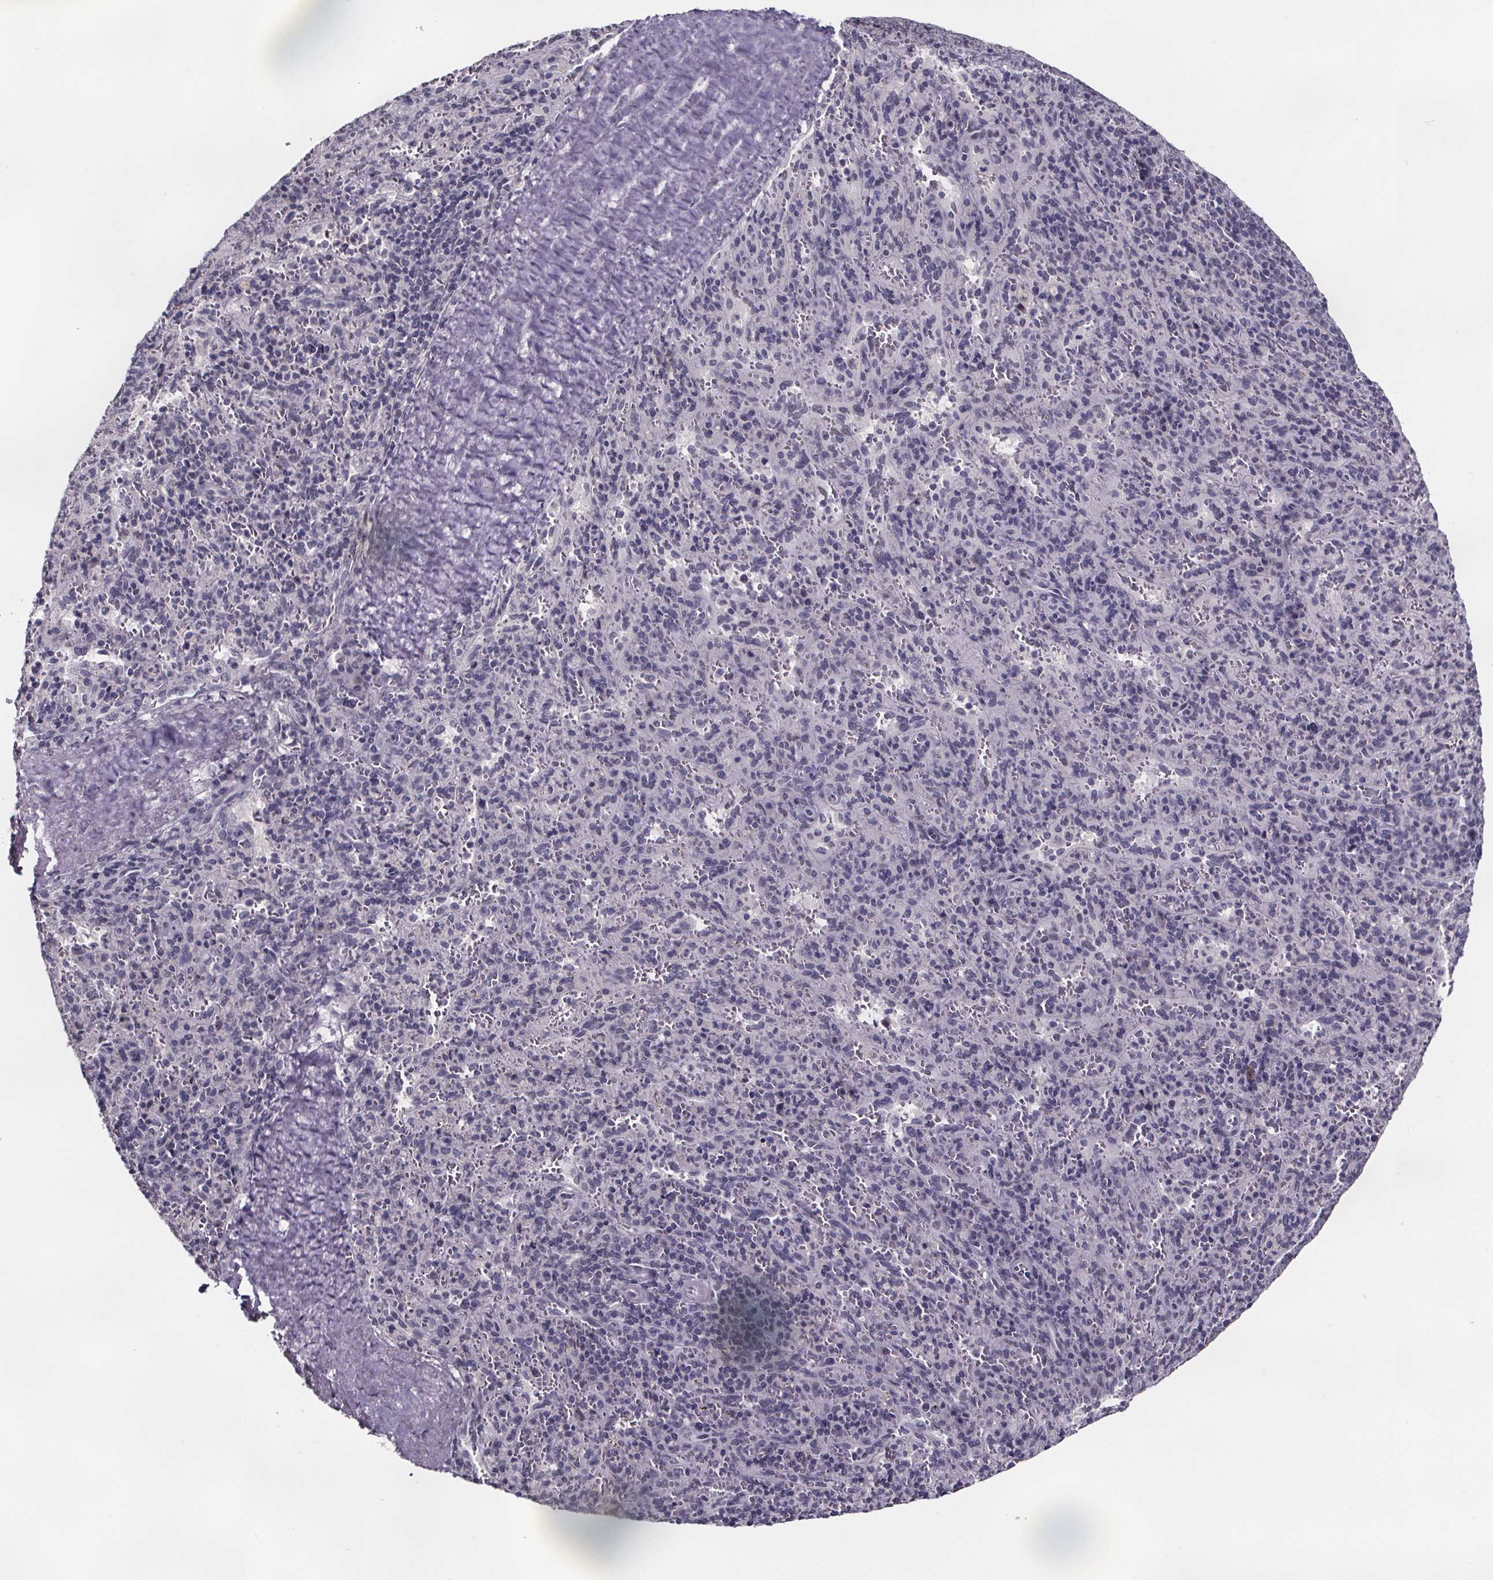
{"staining": {"intensity": "negative", "quantity": "none", "location": "none"}, "tissue": "spleen", "cell_type": "Cells in red pulp", "image_type": "normal", "snomed": [{"axis": "morphology", "description": "Normal tissue, NOS"}, {"axis": "topography", "description": "Spleen"}], "caption": "This is an immunohistochemistry (IHC) histopathology image of benign human spleen. There is no expression in cells in red pulp.", "gene": "AR", "patient": {"sex": "male", "age": 57}}